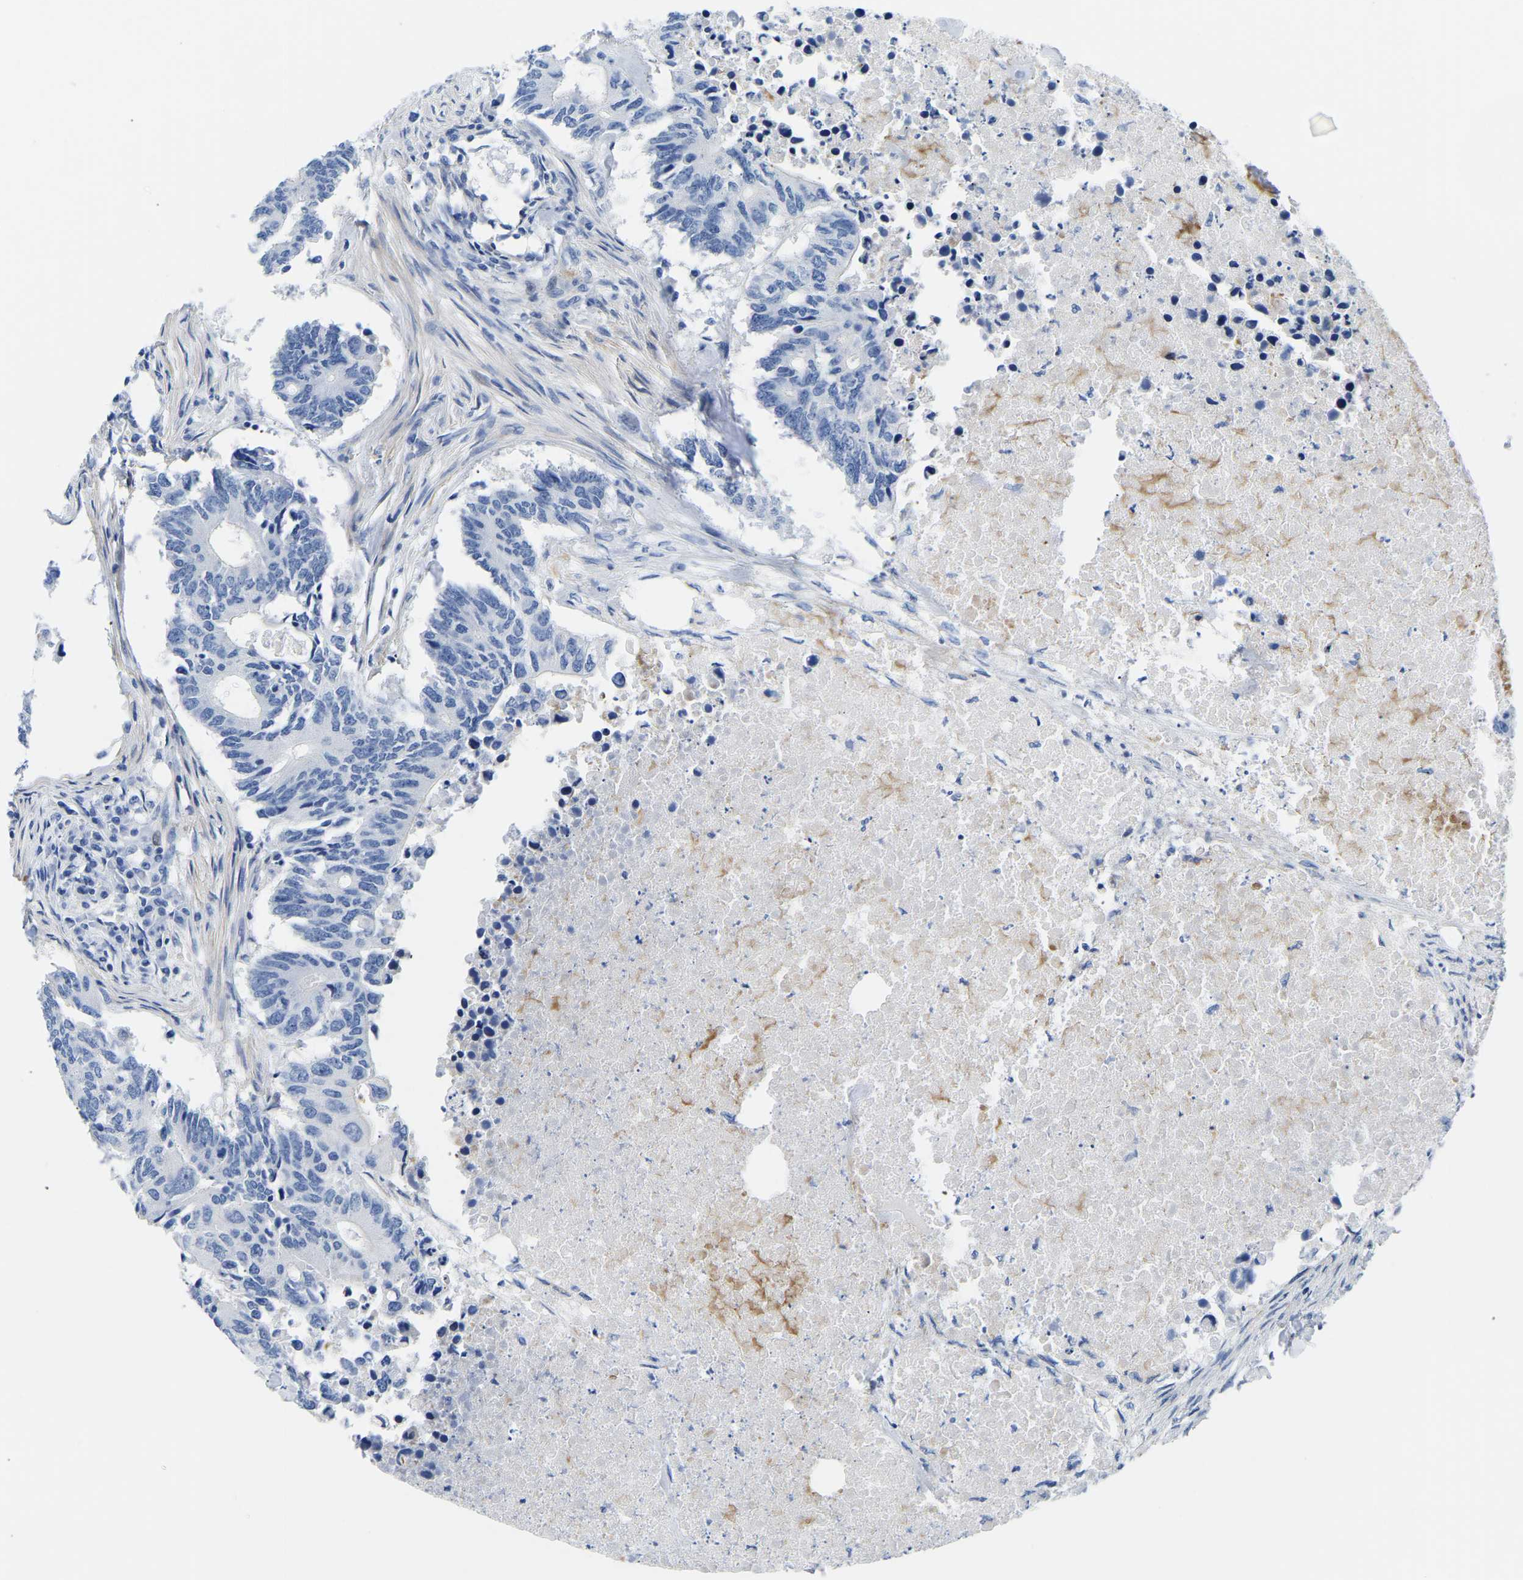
{"staining": {"intensity": "negative", "quantity": "none", "location": "none"}, "tissue": "colorectal cancer", "cell_type": "Tumor cells", "image_type": "cancer", "snomed": [{"axis": "morphology", "description": "Adenocarcinoma, NOS"}, {"axis": "topography", "description": "Colon"}], "caption": "This is a histopathology image of immunohistochemistry (IHC) staining of colorectal adenocarcinoma, which shows no staining in tumor cells. (DAB IHC visualized using brightfield microscopy, high magnification).", "gene": "UPK3A", "patient": {"sex": "male", "age": 71}}